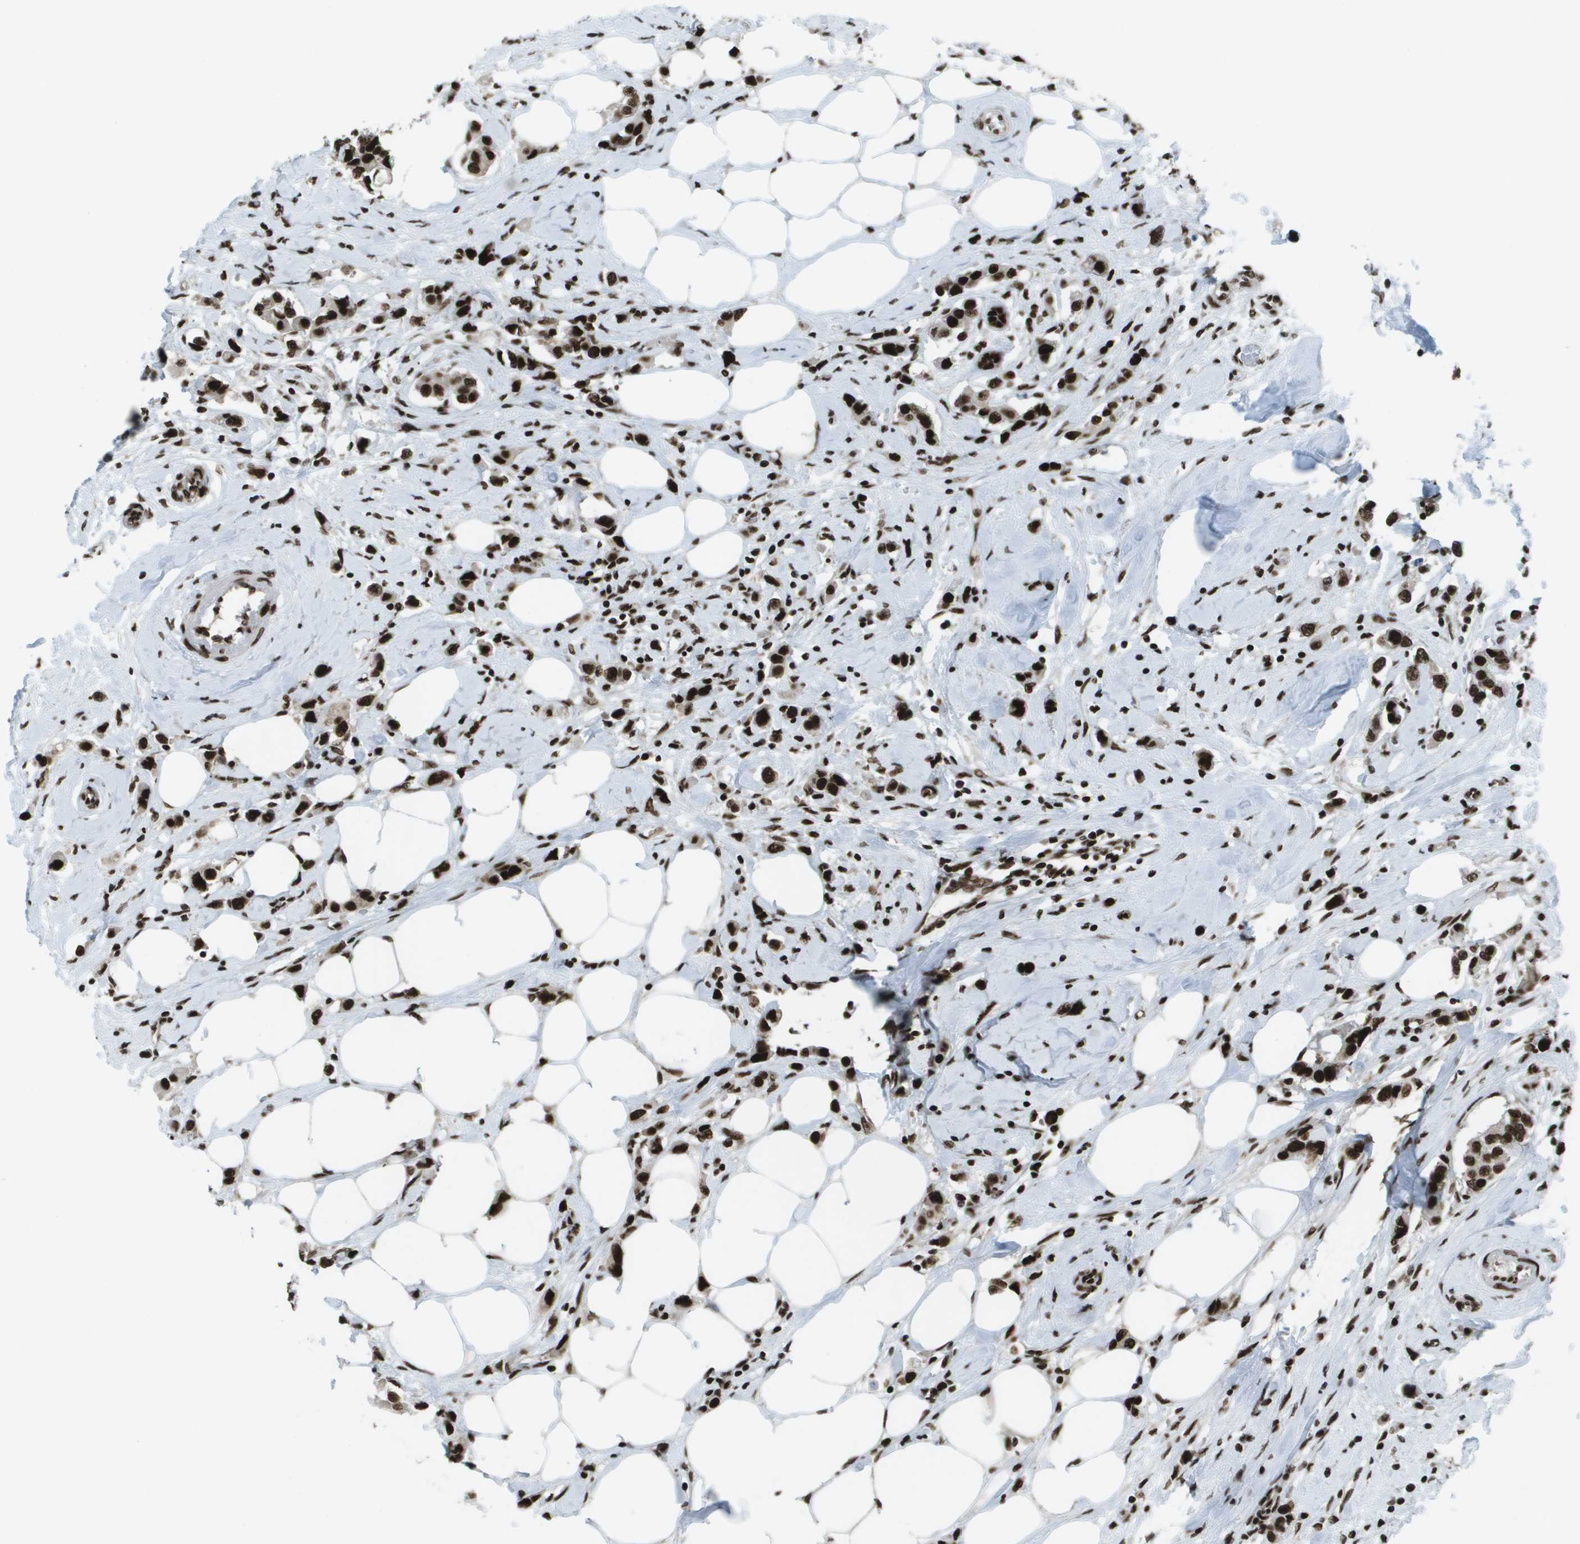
{"staining": {"intensity": "strong", "quantity": ">75%", "location": "nuclear"}, "tissue": "breast cancer", "cell_type": "Tumor cells", "image_type": "cancer", "snomed": [{"axis": "morphology", "description": "Normal tissue, NOS"}, {"axis": "morphology", "description": "Duct carcinoma"}, {"axis": "topography", "description": "Breast"}], "caption": "Immunohistochemistry (IHC) photomicrograph of human breast cancer stained for a protein (brown), which displays high levels of strong nuclear staining in approximately >75% of tumor cells.", "gene": "GLYR1", "patient": {"sex": "female", "age": 50}}